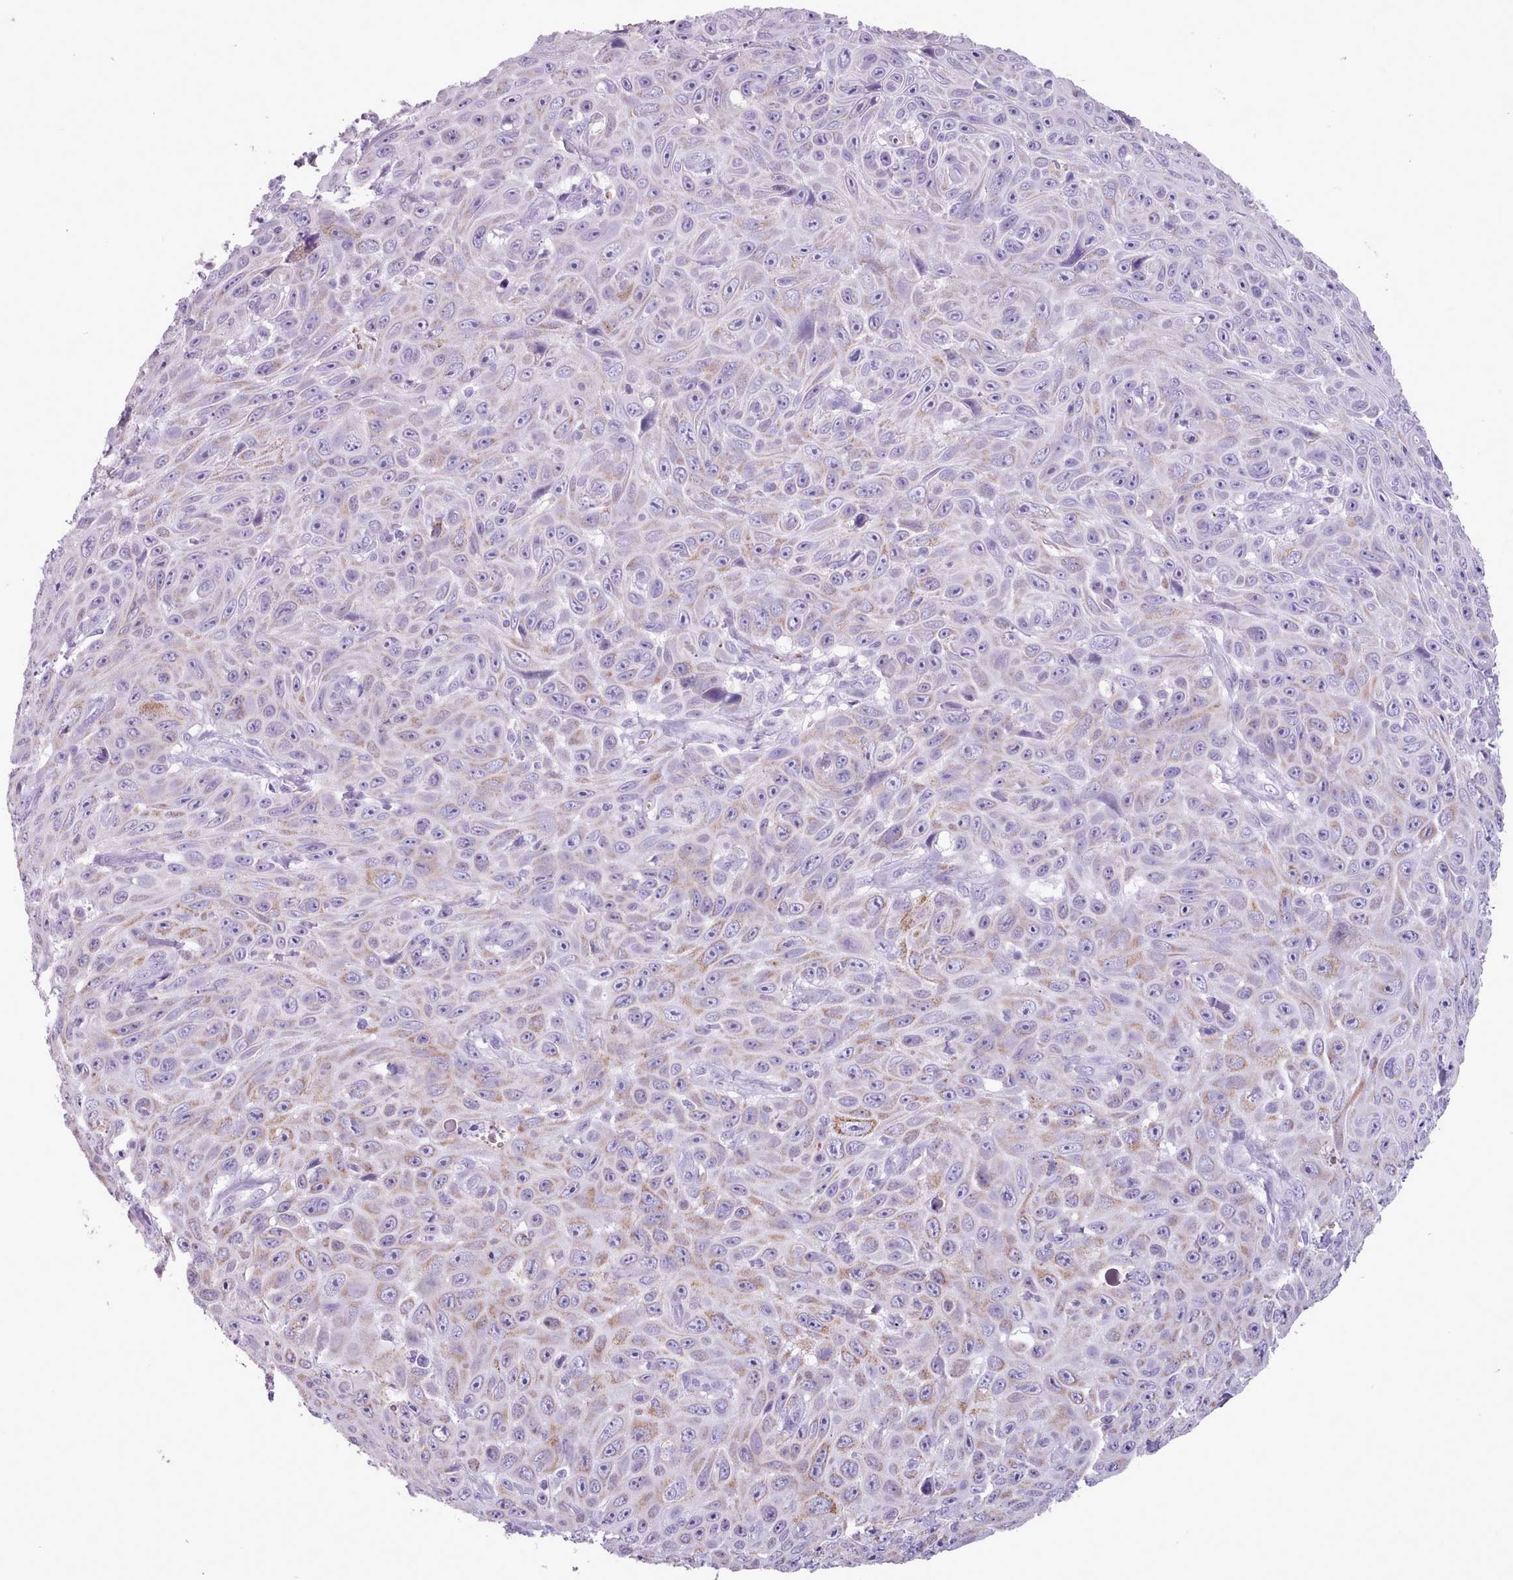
{"staining": {"intensity": "weak", "quantity": "<25%", "location": "cytoplasmic/membranous"}, "tissue": "skin cancer", "cell_type": "Tumor cells", "image_type": "cancer", "snomed": [{"axis": "morphology", "description": "Squamous cell carcinoma, NOS"}, {"axis": "topography", "description": "Skin"}], "caption": "DAB immunohistochemical staining of human skin squamous cell carcinoma shows no significant staining in tumor cells.", "gene": "AK4", "patient": {"sex": "male", "age": 82}}